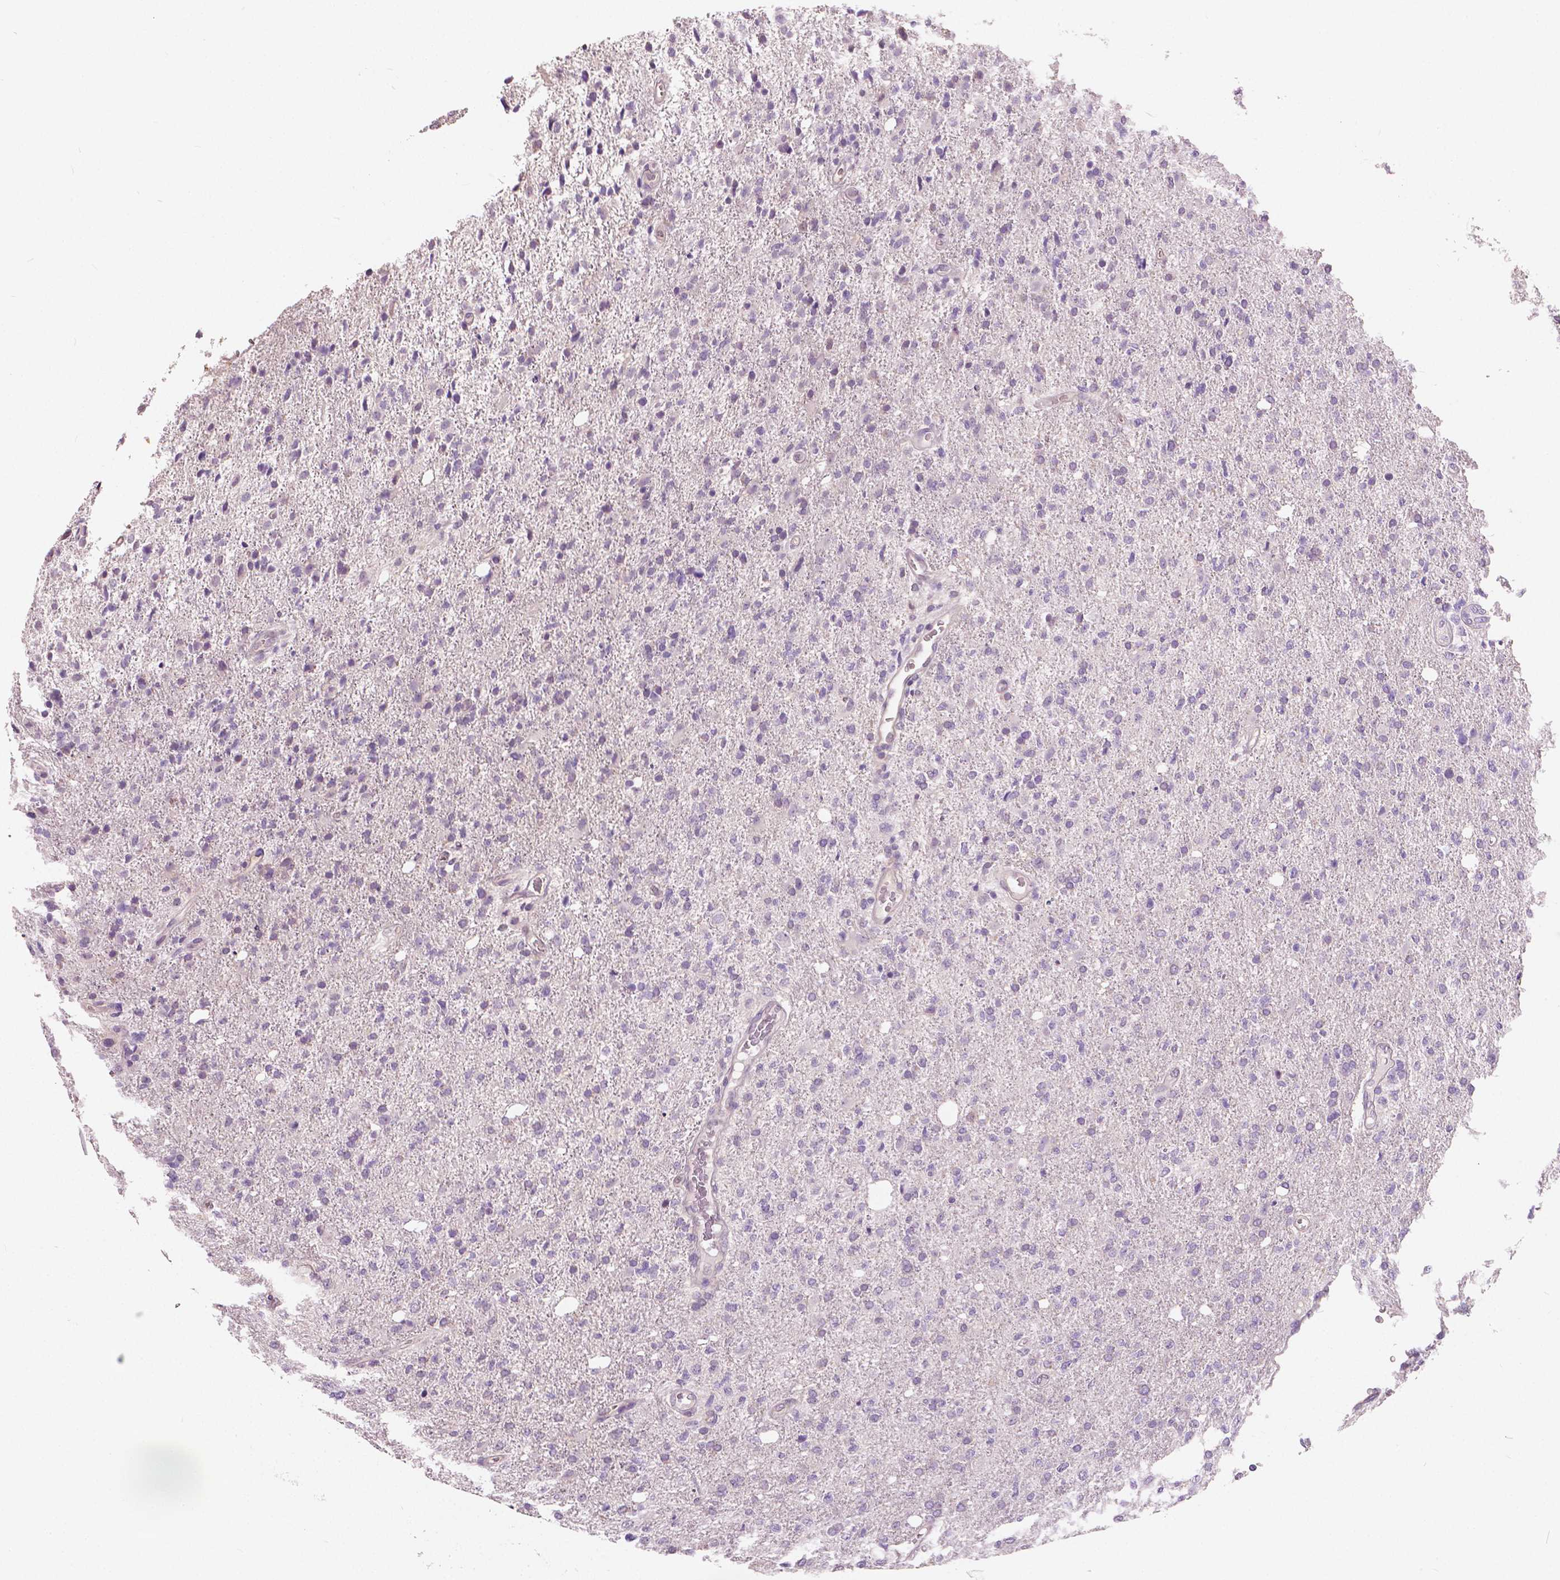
{"staining": {"intensity": "negative", "quantity": "none", "location": "none"}, "tissue": "glioma", "cell_type": "Tumor cells", "image_type": "cancer", "snomed": [{"axis": "morphology", "description": "Glioma, malignant, High grade"}, {"axis": "topography", "description": "Cerebral cortex"}], "caption": "High magnification brightfield microscopy of malignant glioma (high-grade) stained with DAB (brown) and counterstained with hematoxylin (blue): tumor cells show no significant staining.", "gene": "TKFC", "patient": {"sex": "male", "age": 70}}